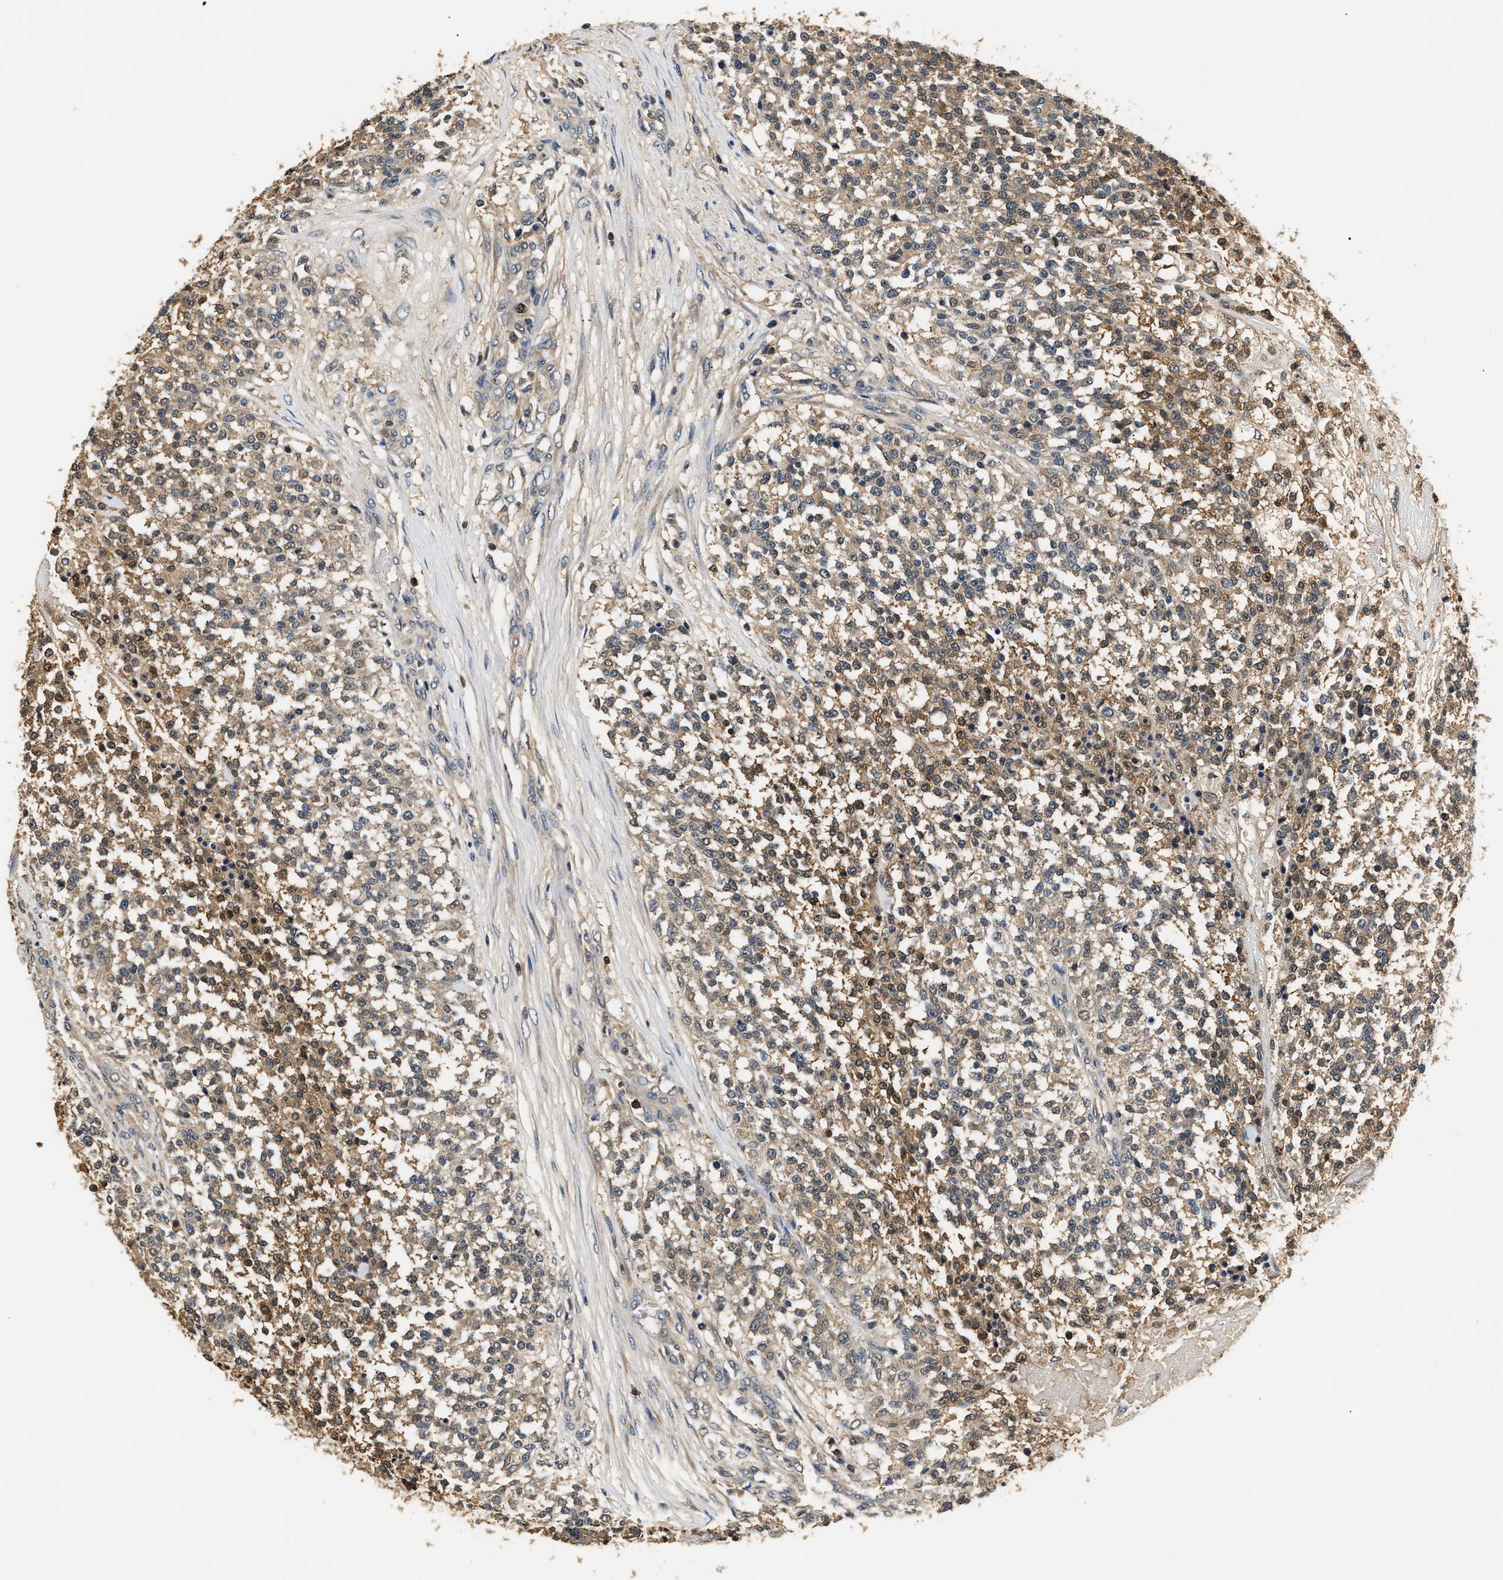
{"staining": {"intensity": "moderate", "quantity": "25%-75%", "location": "cytoplasmic/membranous"}, "tissue": "testis cancer", "cell_type": "Tumor cells", "image_type": "cancer", "snomed": [{"axis": "morphology", "description": "Seminoma, NOS"}, {"axis": "topography", "description": "Testis"}], "caption": "Protein analysis of testis cancer (seminoma) tissue displays moderate cytoplasmic/membranous staining in approximately 25%-75% of tumor cells.", "gene": "GPI", "patient": {"sex": "male", "age": 59}}